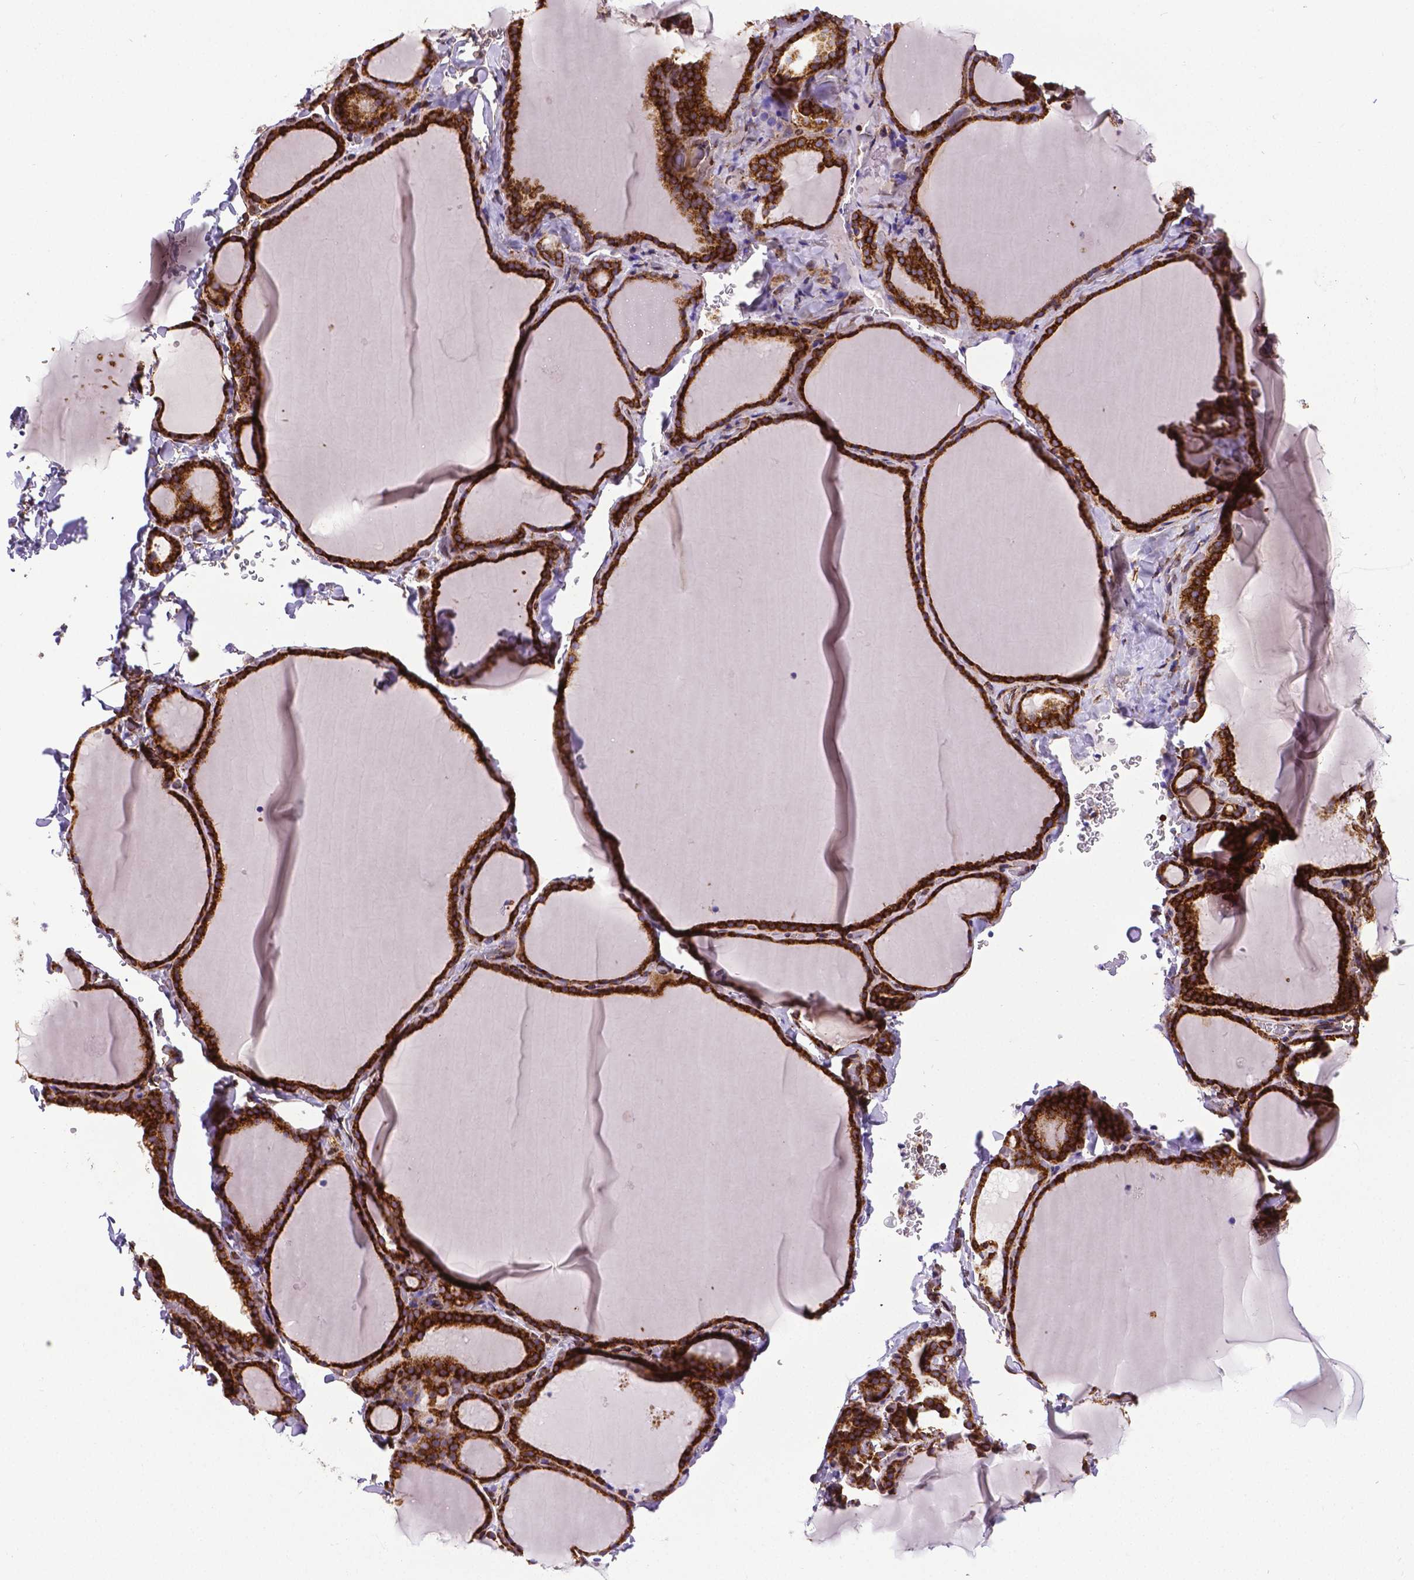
{"staining": {"intensity": "strong", "quantity": ">75%", "location": "cytoplasmic/membranous"}, "tissue": "thyroid gland", "cell_type": "Glandular cells", "image_type": "normal", "snomed": [{"axis": "morphology", "description": "Normal tissue, NOS"}, {"axis": "topography", "description": "Thyroid gland"}], "caption": "IHC of unremarkable thyroid gland reveals high levels of strong cytoplasmic/membranous positivity in approximately >75% of glandular cells. The protein is stained brown, and the nuclei are stained in blue (DAB (3,3'-diaminobenzidine) IHC with brightfield microscopy, high magnification).", "gene": "MTDH", "patient": {"sex": "female", "age": 22}}